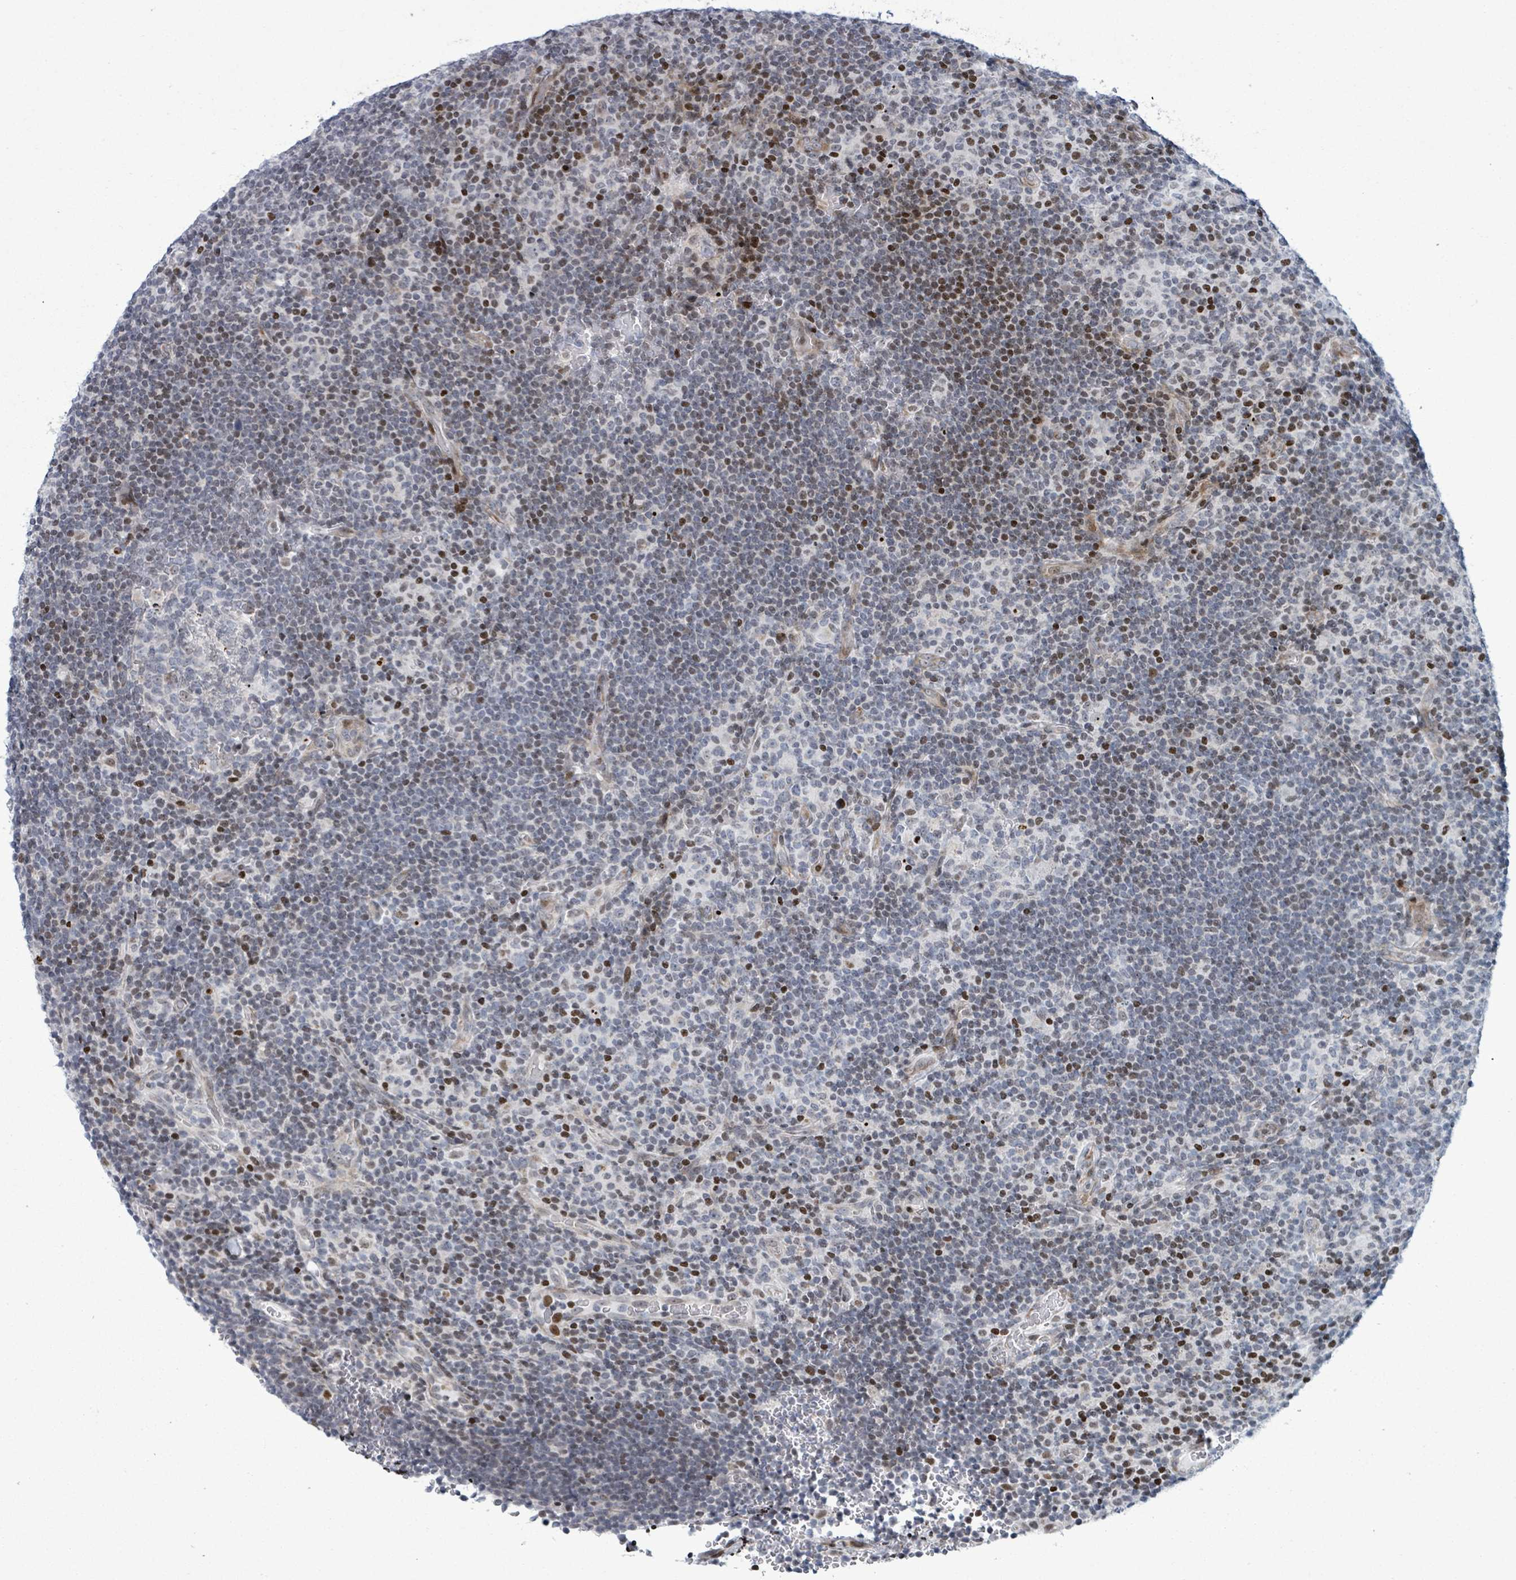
{"staining": {"intensity": "weak", "quantity": "<25%", "location": "cytoplasmic/membranous"}, "tissue": "lymphoma", "cell_type": "Tumor cells", "image_type": "cancer", "snomed": [{"axis": "morphology", "description": "Hodgkin's disease, NOS"}, {"axis": "topography", "description": "Lymph node"}], "caption": "DAB (3,3'-diaminobenzidine) immunohistochemical staining of human Hodgkin's disease reveals no significant expression in tumor cells. The staining was performed using DAB (3,3'-diaminobenzidine) to visualize the protein expression in brown, while the nuclei were stained in blue with hematoxylin (Magnification: 20x).", "gene": "FNDC4", "patient": {"sex": "female", "age": 57}}